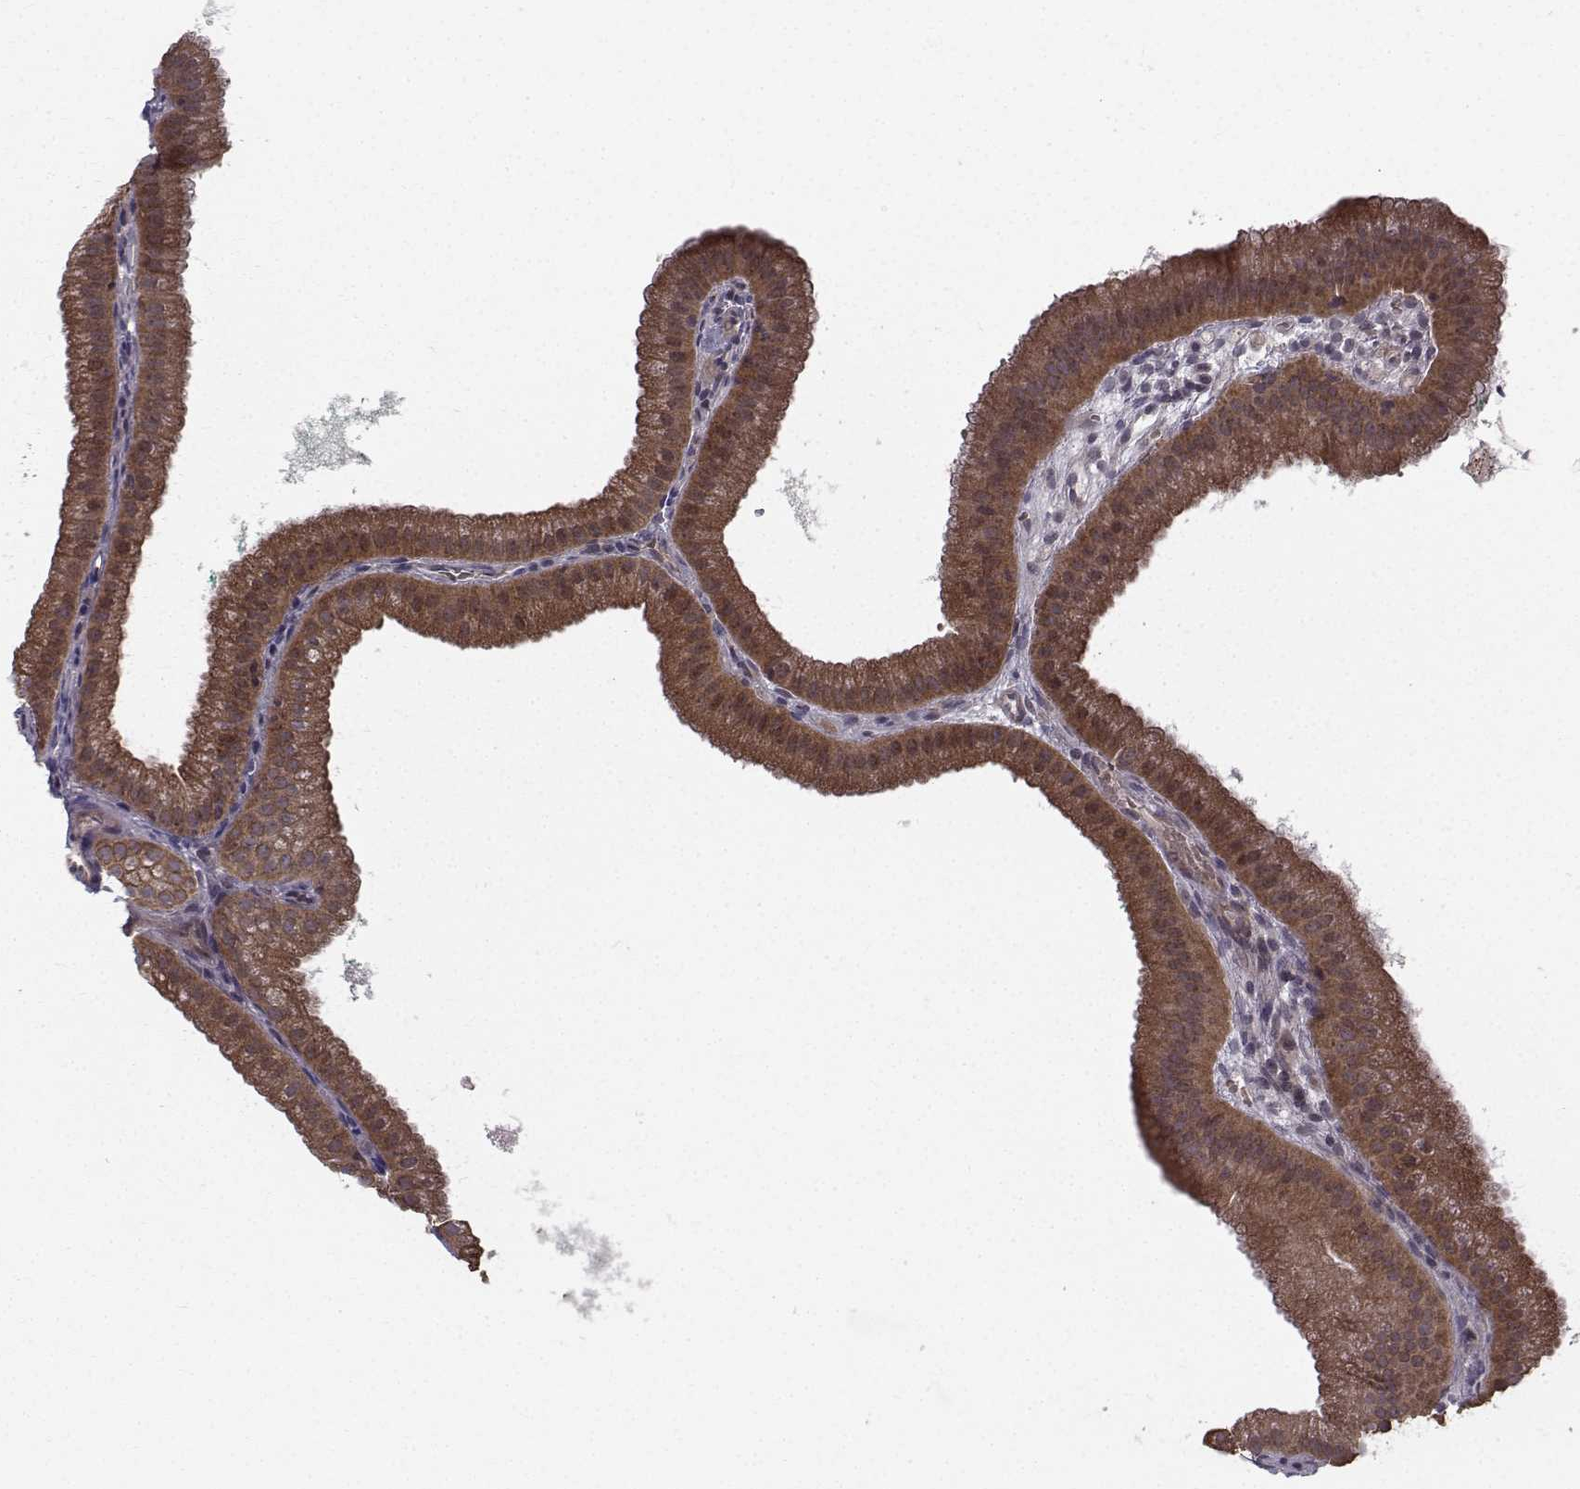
{"staining": {"intensity": "strong", "quantity": ">75%", "location": "cytoplasmic/membranous"}, "tissue": "gallbladder", "cell_type": "Glandular cells", "image_type": "normal", "snomed": [{"axis": "morphology", "description": "Normal tissue, NOS"}, {"axis": "topography", "description": "Gallbladder"}], "caption": "Strong cytoplasmic/membranous protein expression is appreciated in about >75% of glandular cells in gallbladder. (Brightfield microscopy of DAB IHC at high magnification).", "gene": "APC", "patient": {"sex": "male", "age": 67}}